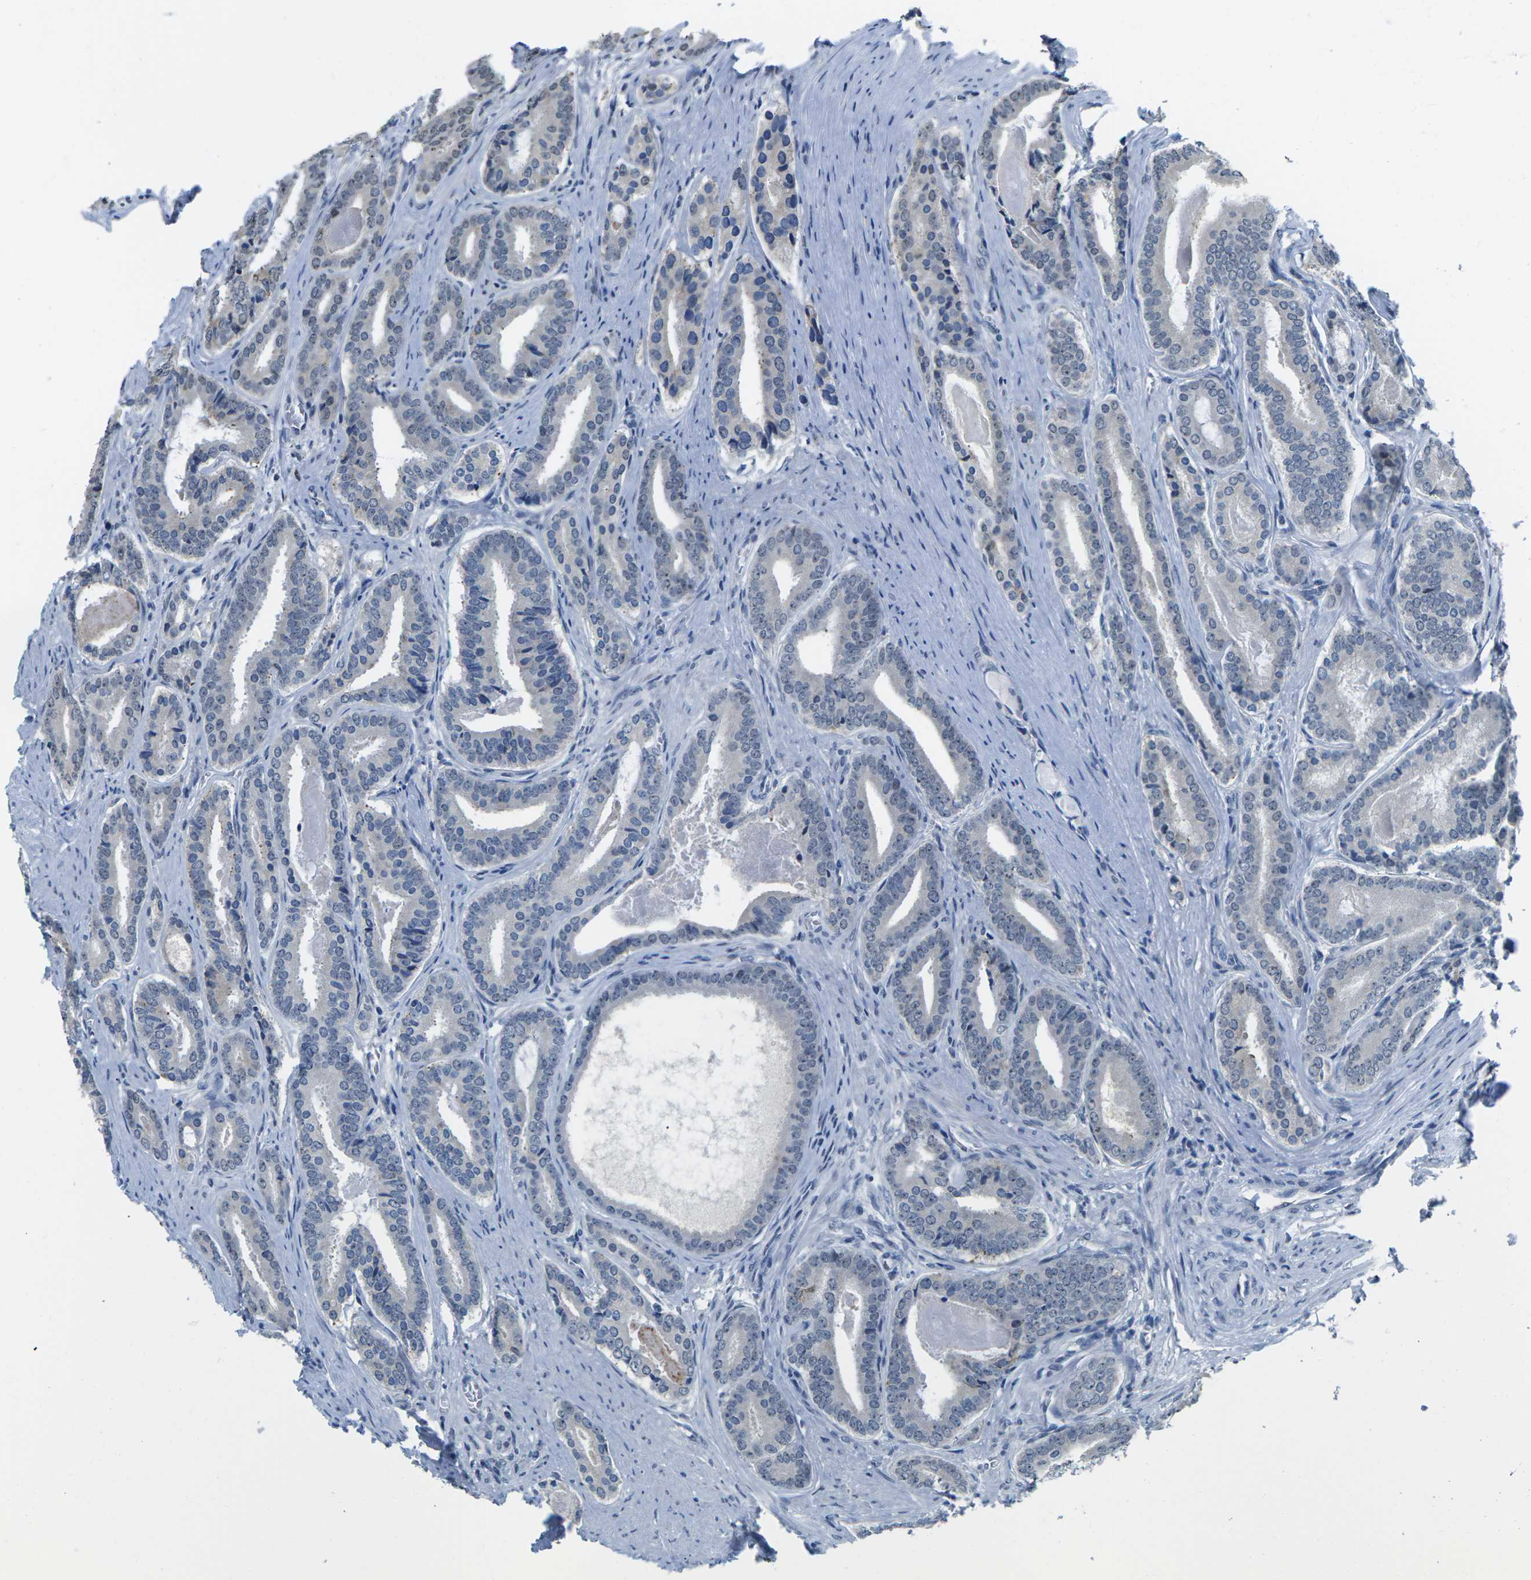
{"staining": {"intensity": "negative", "quantity": "none", "location": "none"}, "tissue": "prostate cancer", "cell_type": "Tumor cells", "image_type": "cancer", "snomed": [{"axis": "morphology", "description": "Adenocarcinoma, High grade"}, {"axis": "topography", "description": "Prostate"}], "caption": "High magnification brightfield microscopy of adenocarcinoma (high-grade) (prostate) stained with DAB (3,3'-diaminobenzidine) (brown) and counterstained with hematoxylin (blue): tumor cells show no significant staining.", "gene": "NSRP1", "patient": {"sex": "male", "age": 60}}